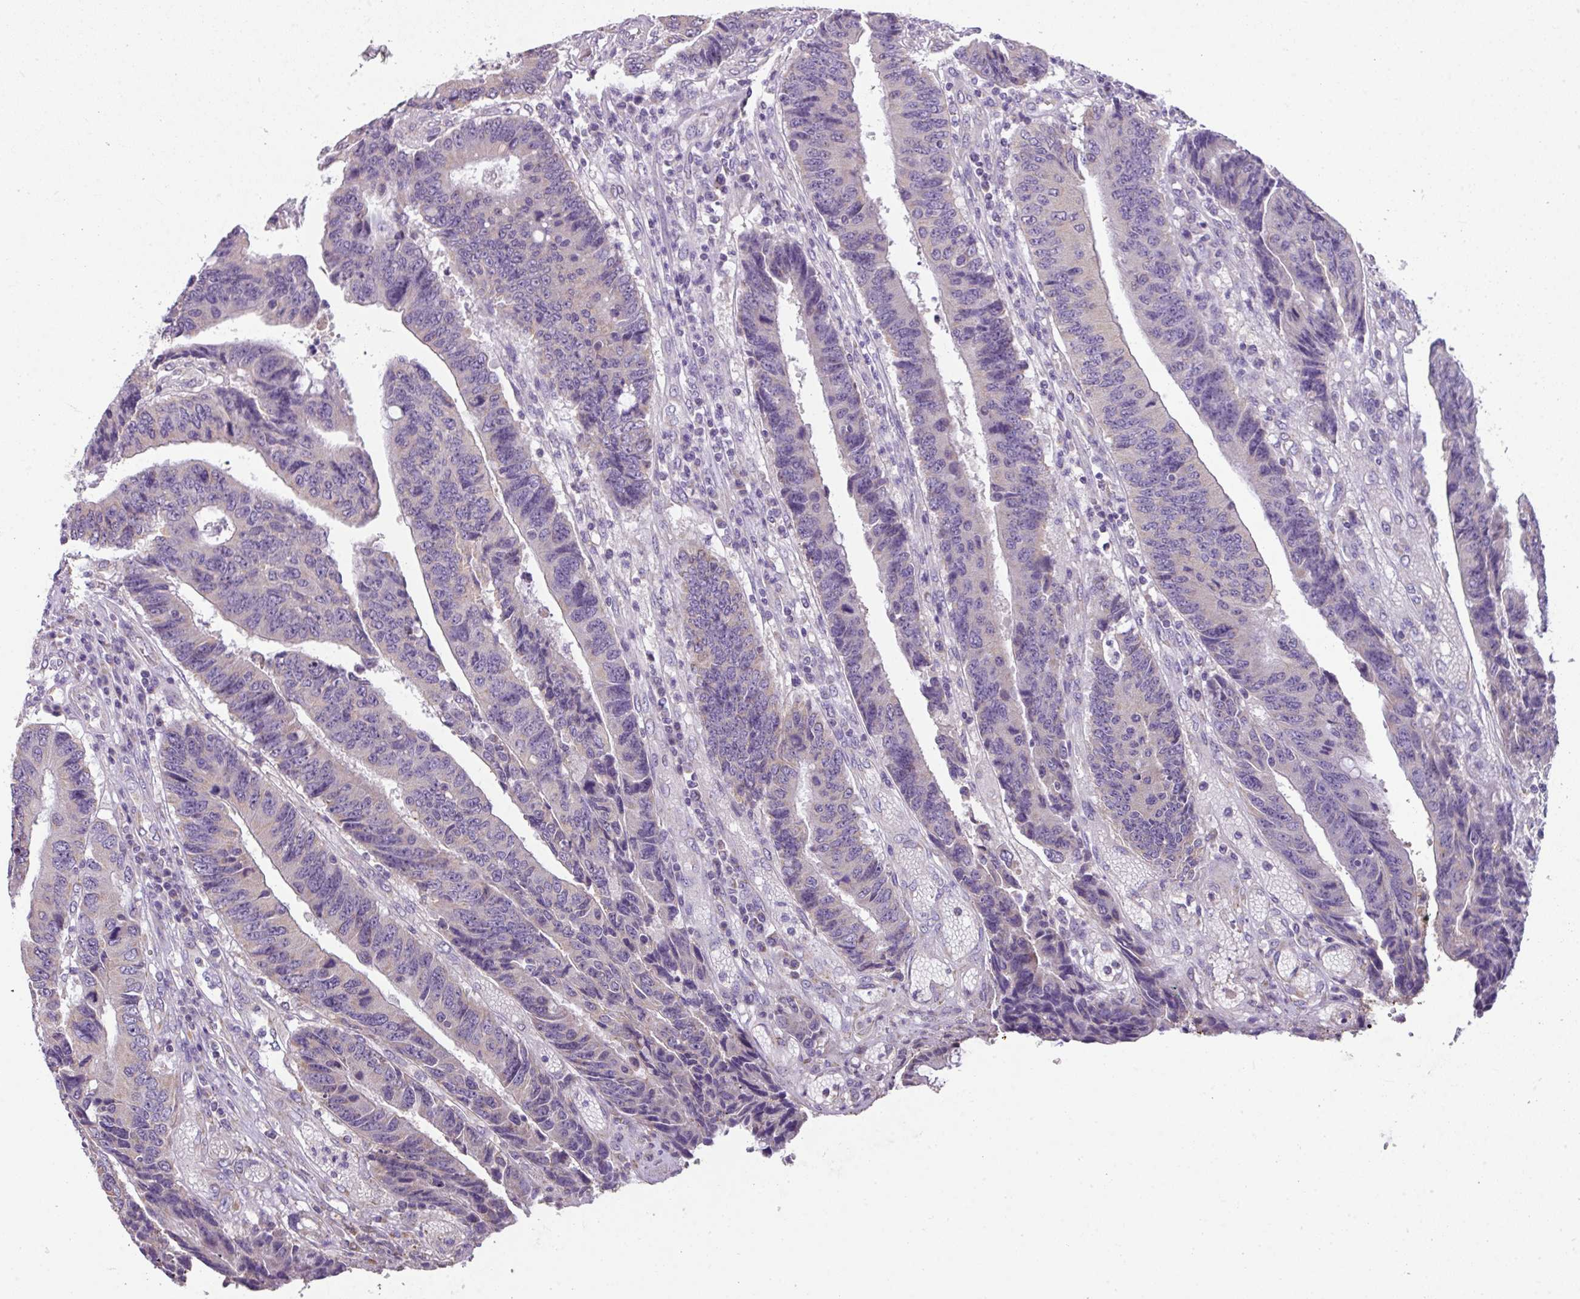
{"staining": {"intensity": "negative", "quantity": "none", "location": "none"}, "tissue": "colorectal cancer", "cell_type": "Tumor cells", "image_type": "cancer", "snomed": [{"axis": "morphology", "description": "Adenocarcinoma, NOS"}, {"axis": "topography", "description": "Rectum"}], "caption": "An immunohistochemistry (IHC) histopathology image of colorectal cancer (adenocarcinoma) is shown. There is no staining in tumor cells of colorectal cancer (adenocarcinoma).", "gene": "PALS2", "patient": {"sex": "male", "age": 84}}